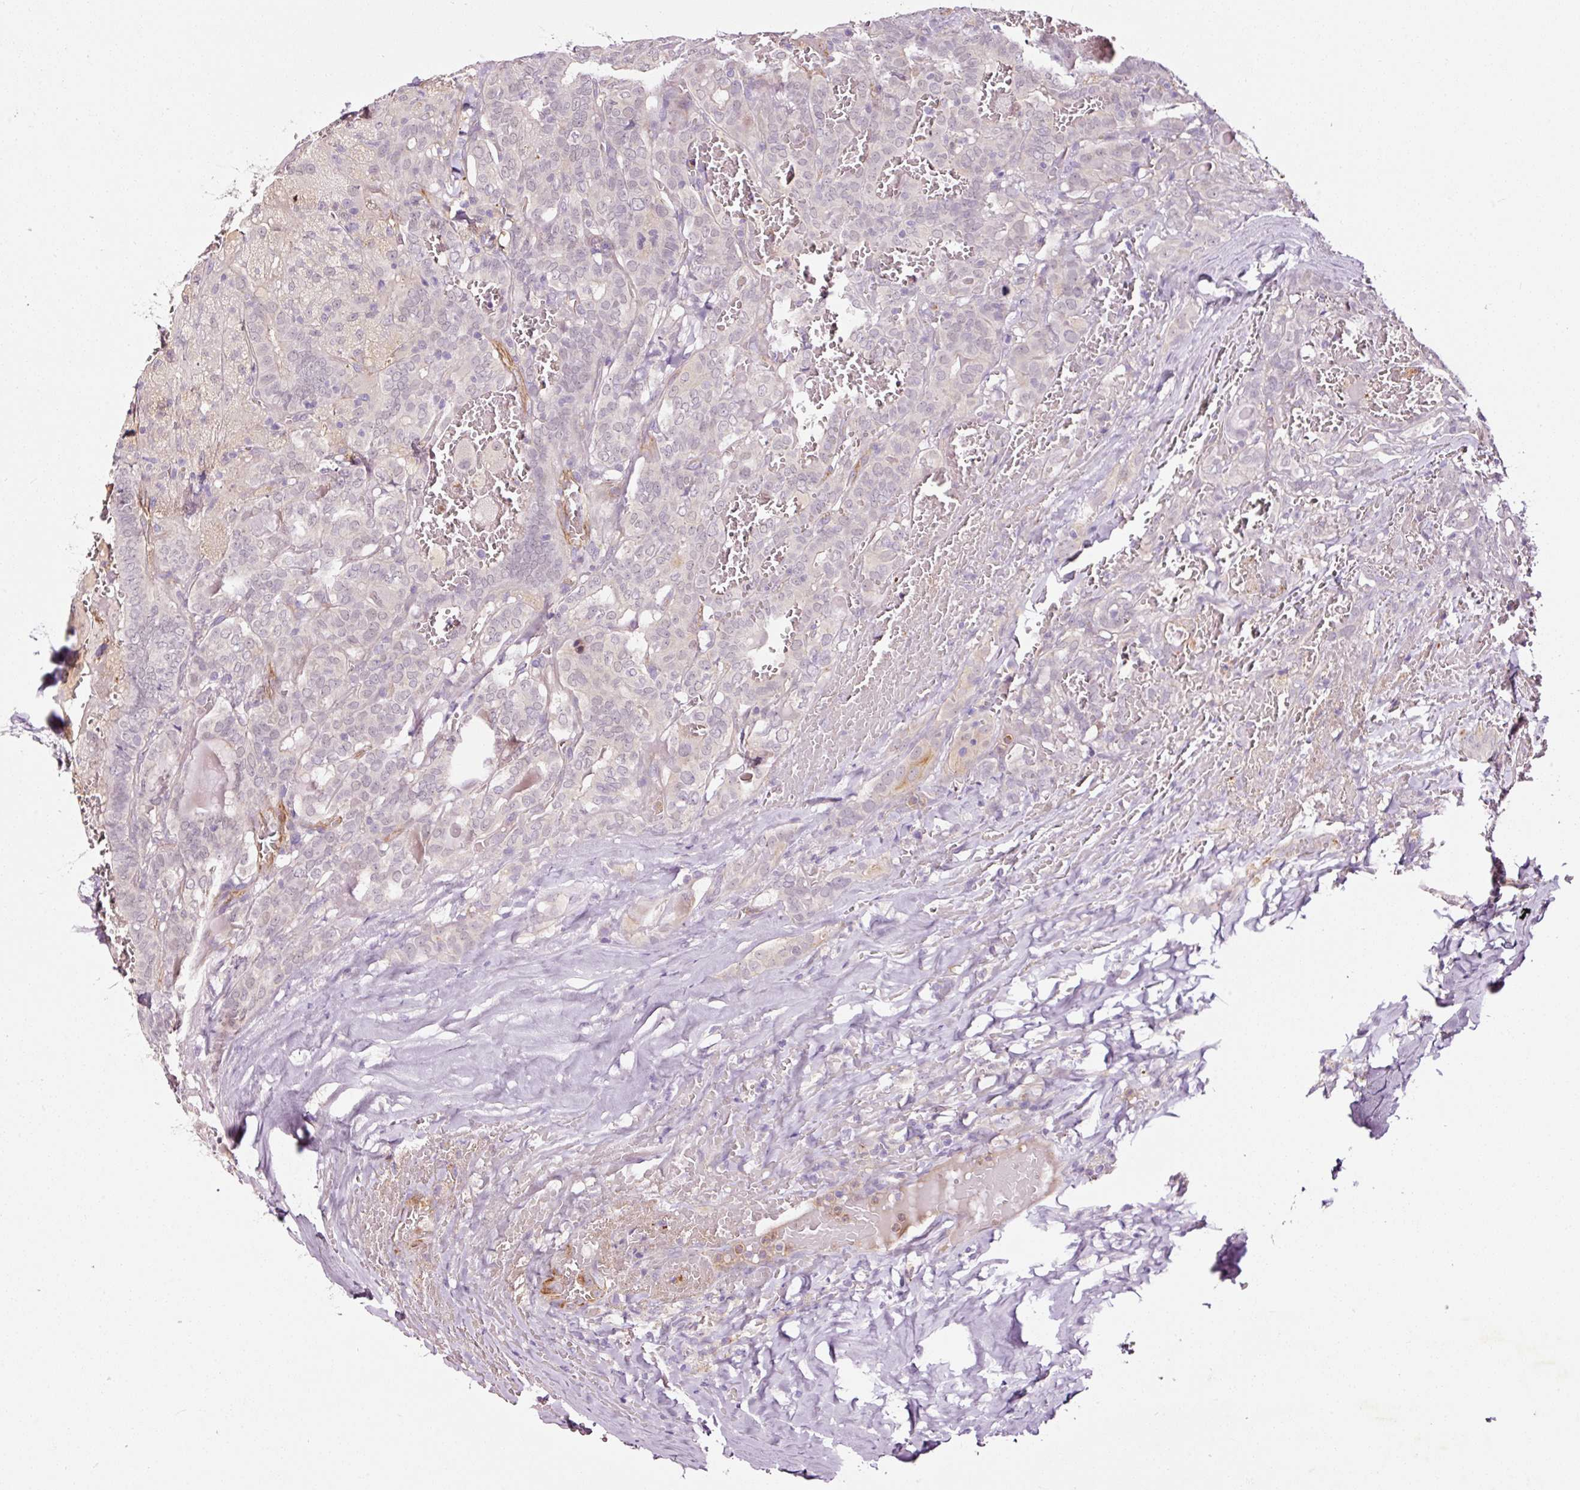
{"staining": {"intensity": "negative", "quantity": "none", "location": "none"}, "tissue": "thyroid cancer", "cell_type": "Tumor cells", "image_type": "cancer", "snomed": [{"axis": "morphology", "description": "Papillary adenocarcinoma, NOS"}, {"axis": "topography", "description": "Thyroid gland"}], "caption": "This is an IHC histopathology image of thyroid cancer (papillary adenocarcinoma). There is no positivity in tumor cells.", "gene": "ABCB4", "patient": {"sex": "female", "age": 72}}